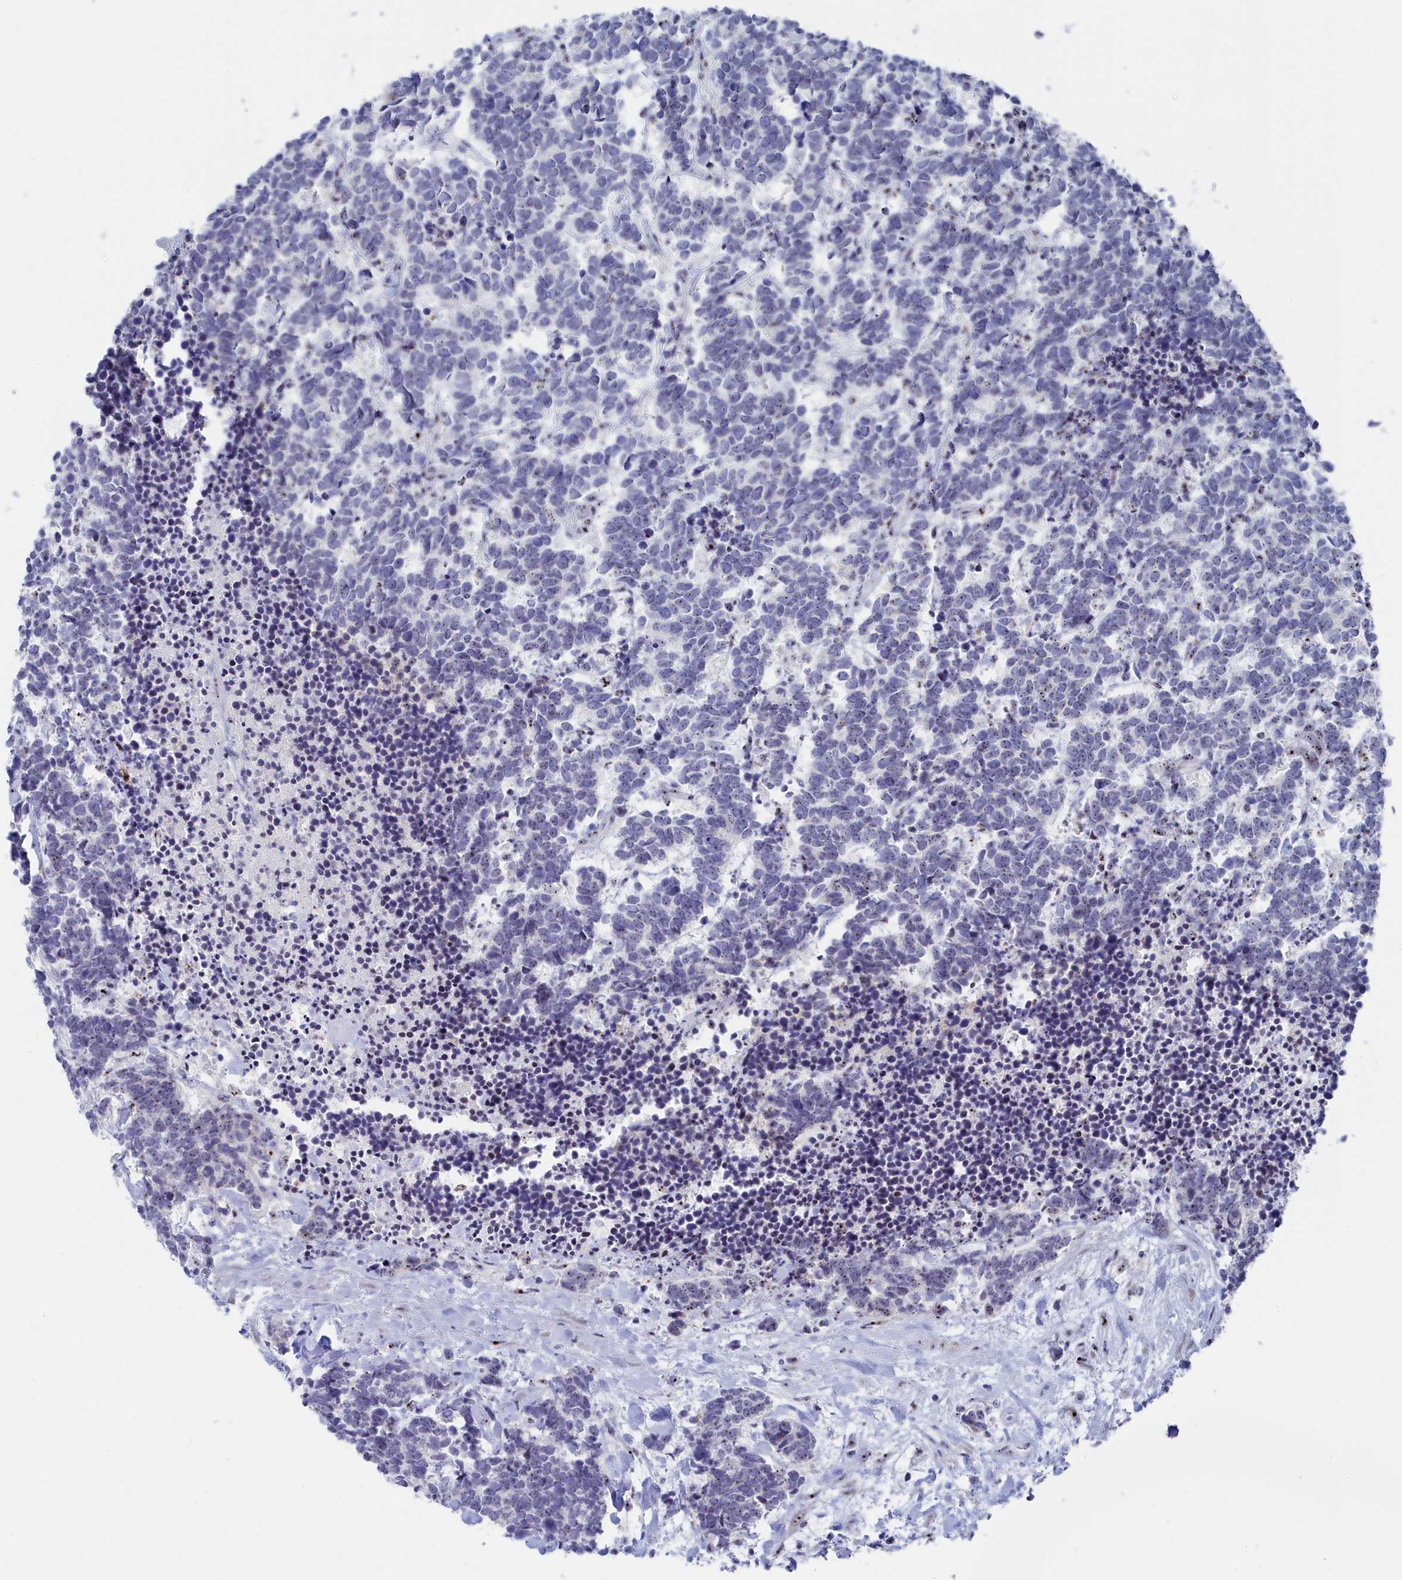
{"staining": {"intensity": "weak", "quantity": "<25%", "location": "nuclear"}, "tissue": "carcinoid", "cell_type": "Tumor cells", "image_type": "cancer", "snomed": [{"axis": "morphology", "description": "Carcinoma, NOS"}, {"axis": "morphology", "description": "Carcinoid, malignant, NOS"}, {"axis": "topography", "description": "Prostate"}], "caption": "This is a photomicrograph of IHC staining of carcinoid, which shows no staining in tumor cells. (Brightfield microscopy of DAB (3,3'-diaminobenzidine) immunohistochemistry (IHC) at high magnification).", "gene": "RSL1D1", "patient": {"sex": "male", "age": 57}}